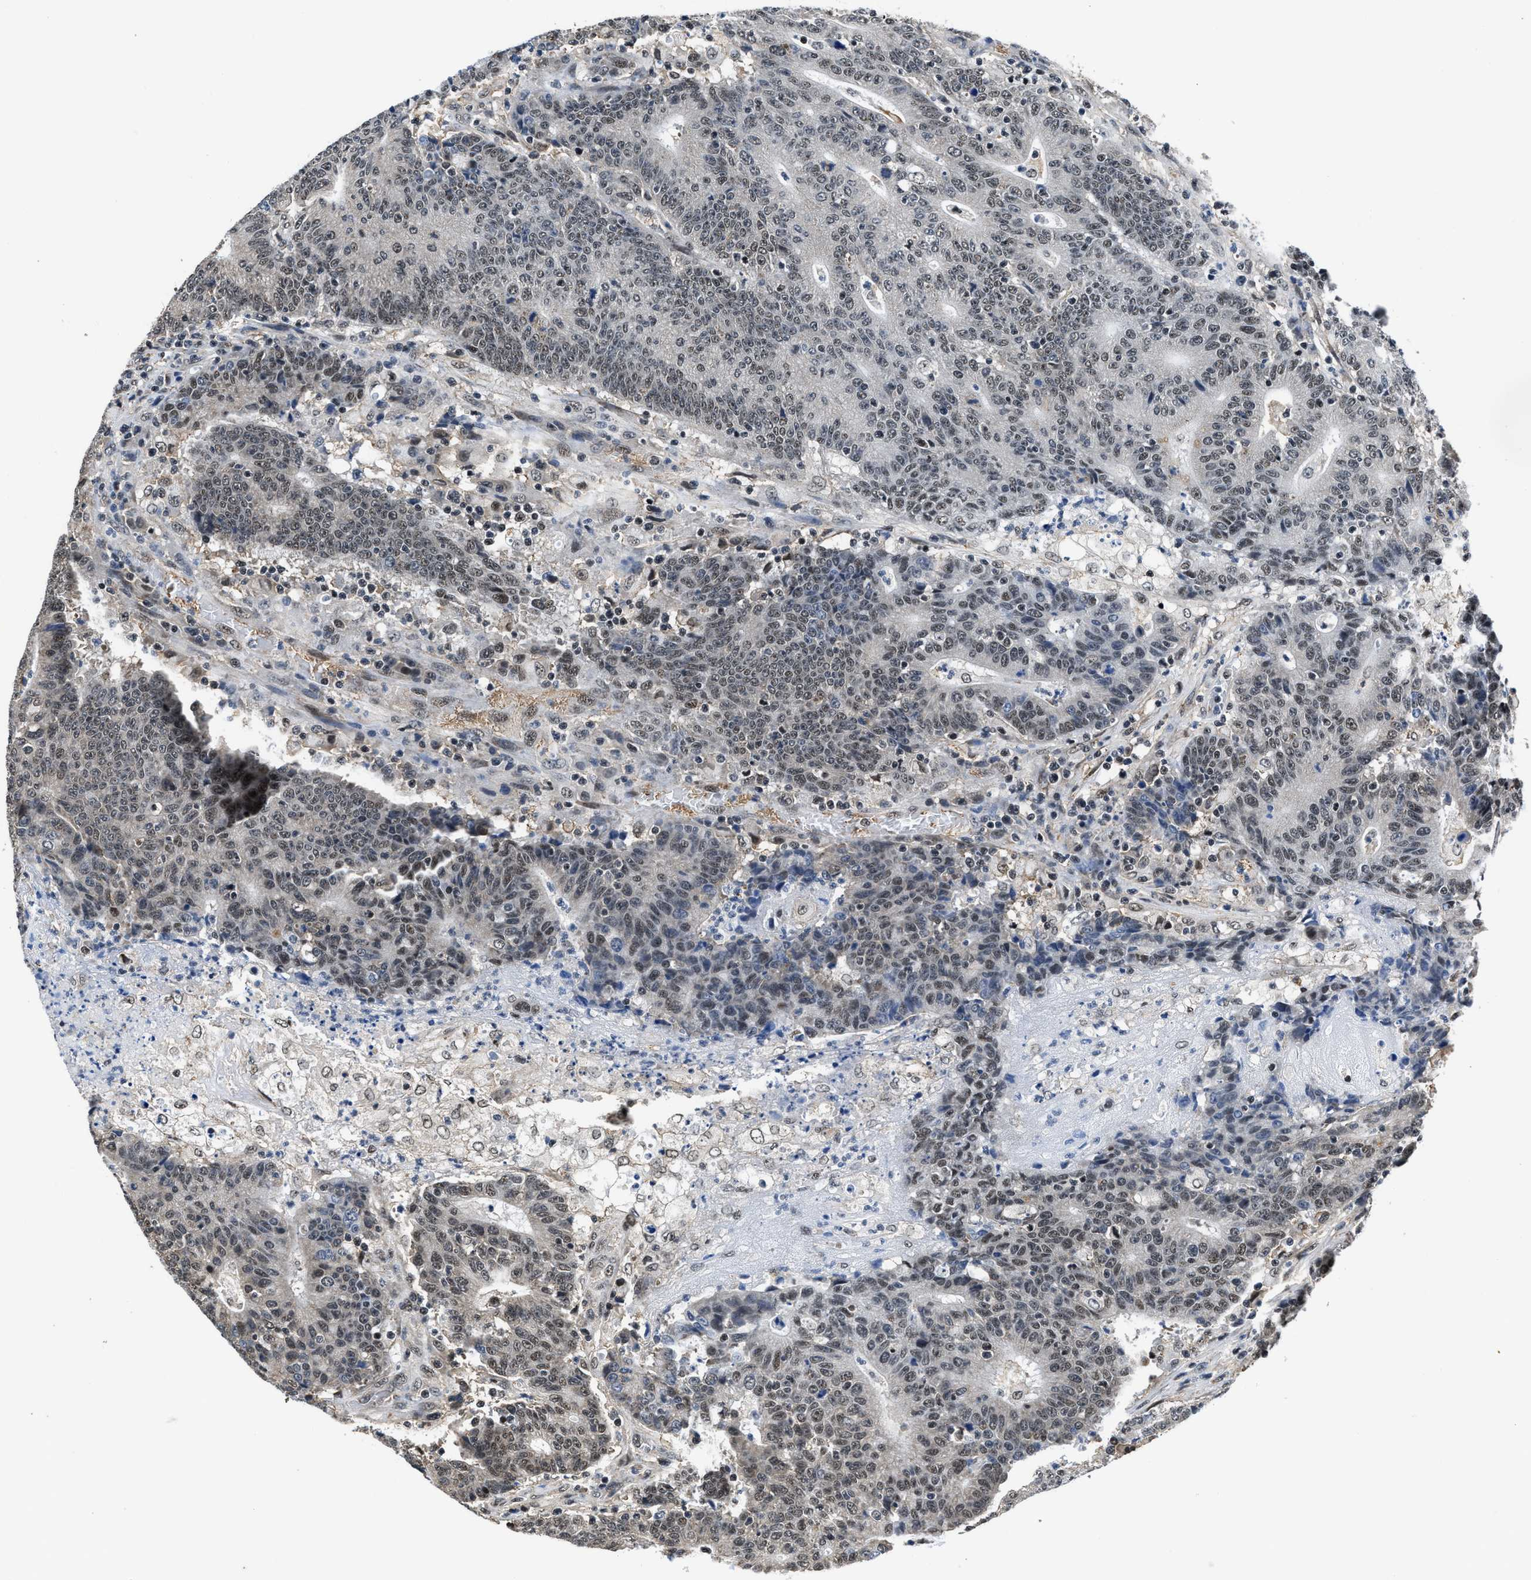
{"staining": {"intensity": "moderate", "quantity": "25%-75%", "location": "nuclear"}, "tissue": "colorectal cancer", "cell_type": "Tumor cells", "image_type": "cancer", "snomed": [{"axis": "morphology", "description": "Normal tissue, NOS"}, {"axis": "morphology", "description": "Adenocarcinoma, NOS"}, {"axis": "topography", "description": "Colon"}], "caption": "Protein staining of adenocarcinoma (colorectal) tissue displays moderate nuclear staining in approximately 25%-75% of tumor cells.", "gene": "HNRNPH2", "patient": {"sex": "female", "age": 75}}